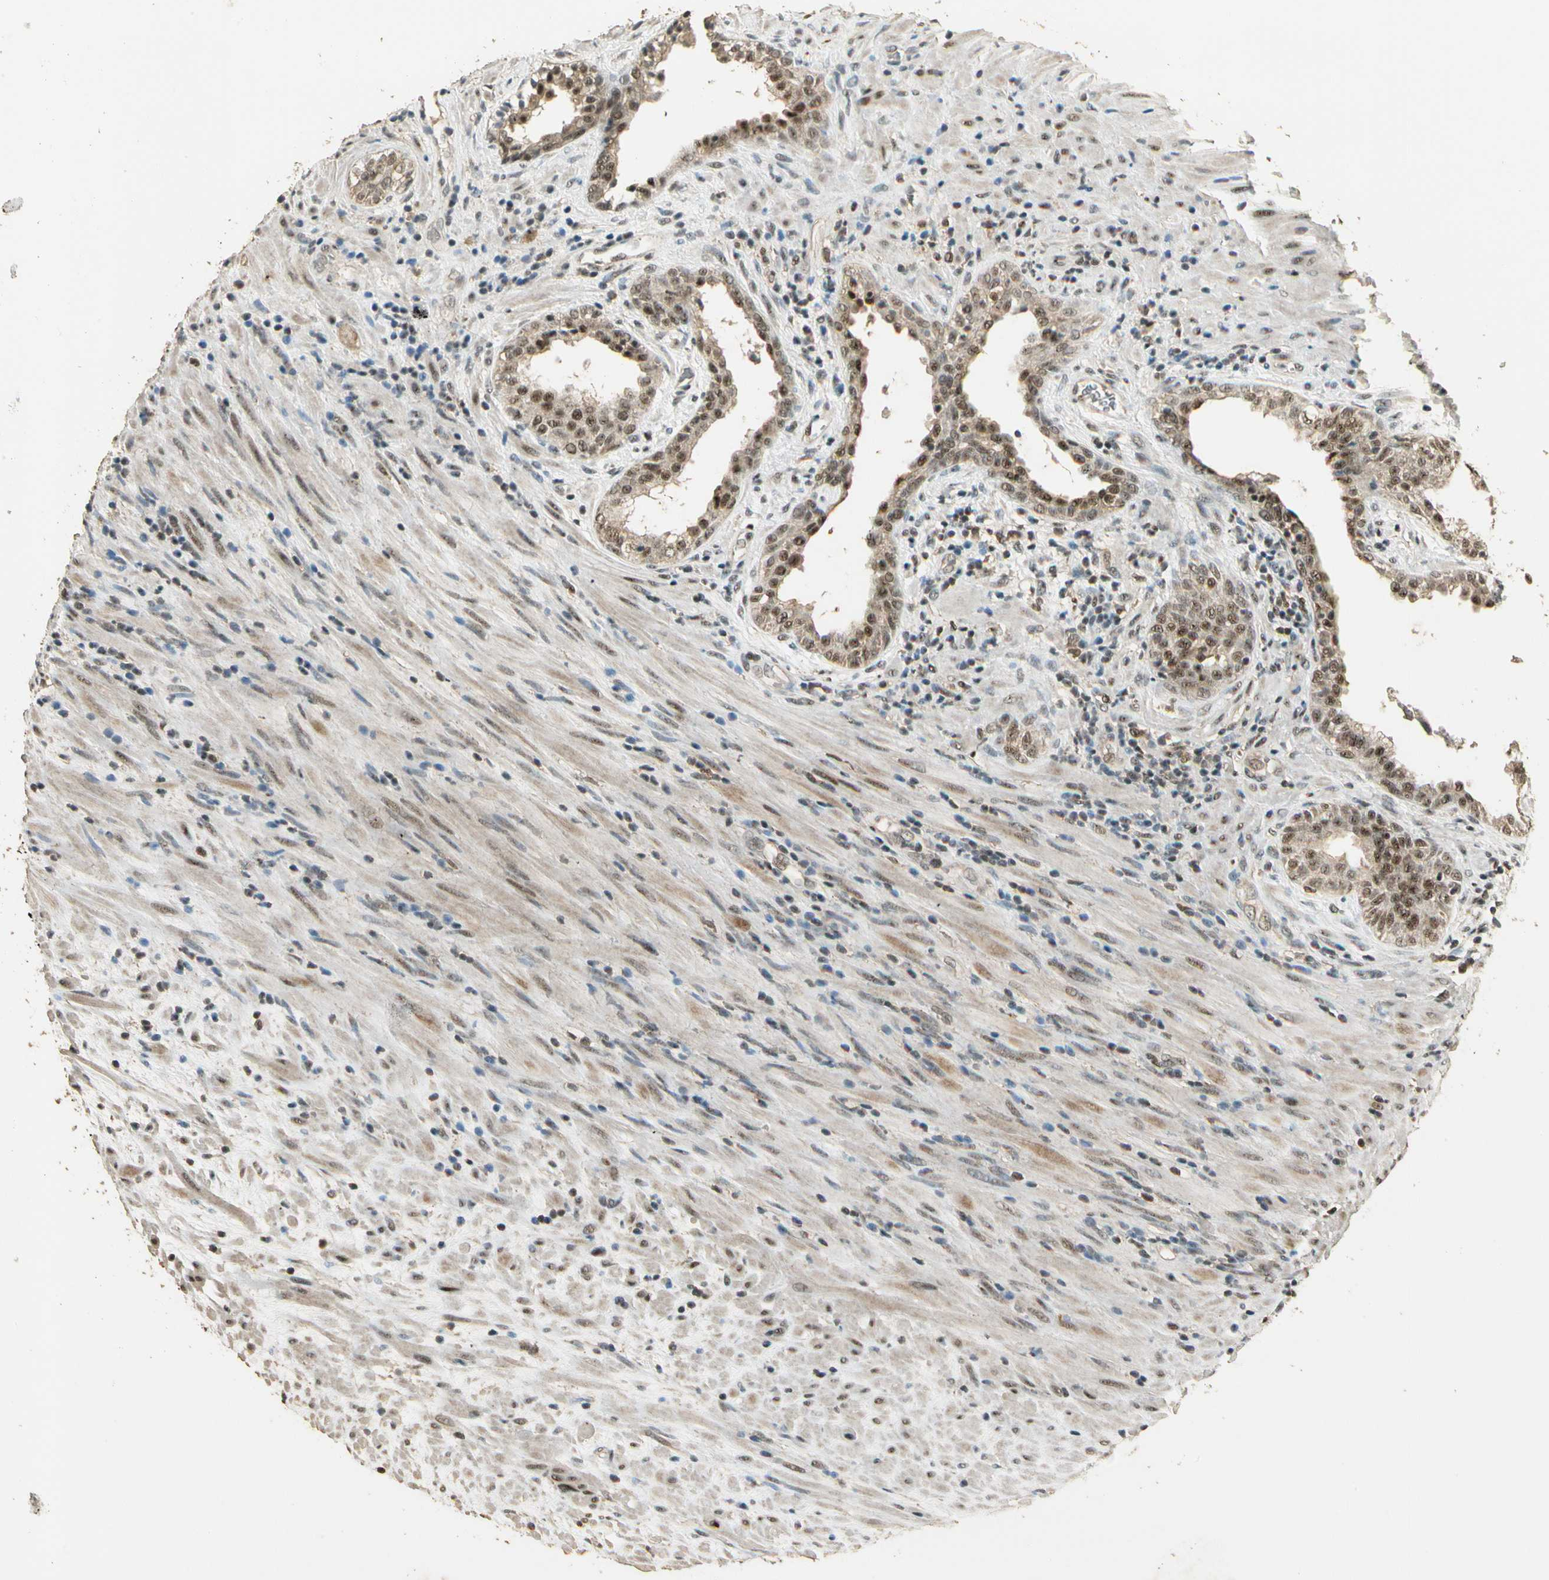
{"staining": {"intensity": "moderate", "quantity": ">75%", "location": "cytoplasmic/membranous,nuclear"}, "tissue": "prostate", "cell_type": "Glandular cells", "image_type": "normal", "snomed": [{"axis": "morphology", "description": "Normal tissue, NOS"}, {"axis": "topography", "description": "Prostate"}], "caption": "Unremarkable prostate reveals moderate cytoplasmic/membranous,nuclear staining in about >75% of glandular cells, visualized by immunohistochemistry.", "gene": "RBM25", "patient": {"sex": "male", "age": 76}}